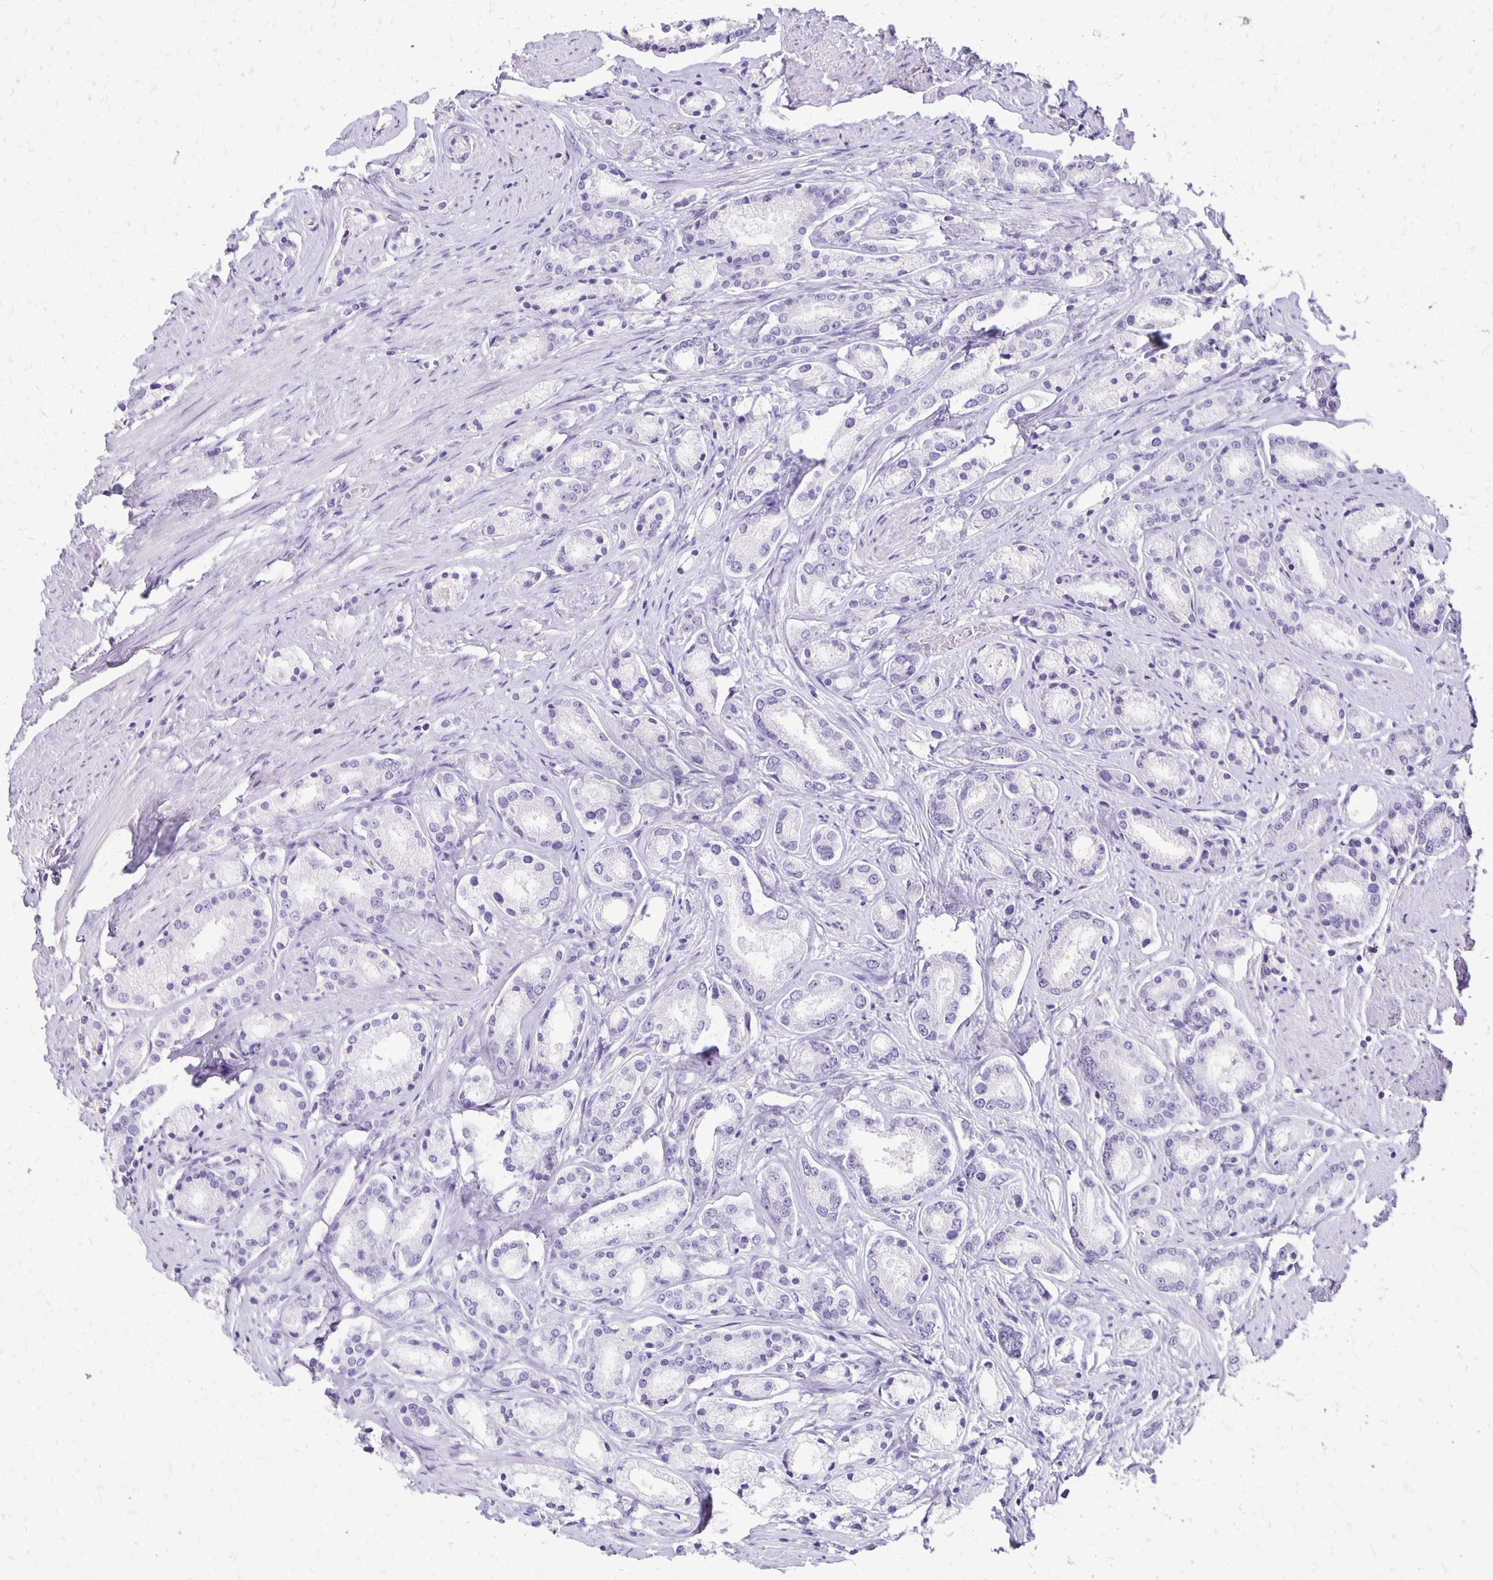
{"staining": {"intensity": "negative", "quantity": "none", "location": "none"}, "tissue": "prostate cancer", "cell_type": "Tumor cells", "image_type": "cancer", "snomed": [{"axis": "morphology", "description": "Adenocarcinoma, High grade"}, {"axis": "topography", "description": "Prostate"}], "caption": "Protein analysis of prostate cancer (adenocarcinoma (high-grade)) displays no significant expression in tumor cells.", "gene": "ANKRD45", "patient": {"sex": "male", "age": 63}}